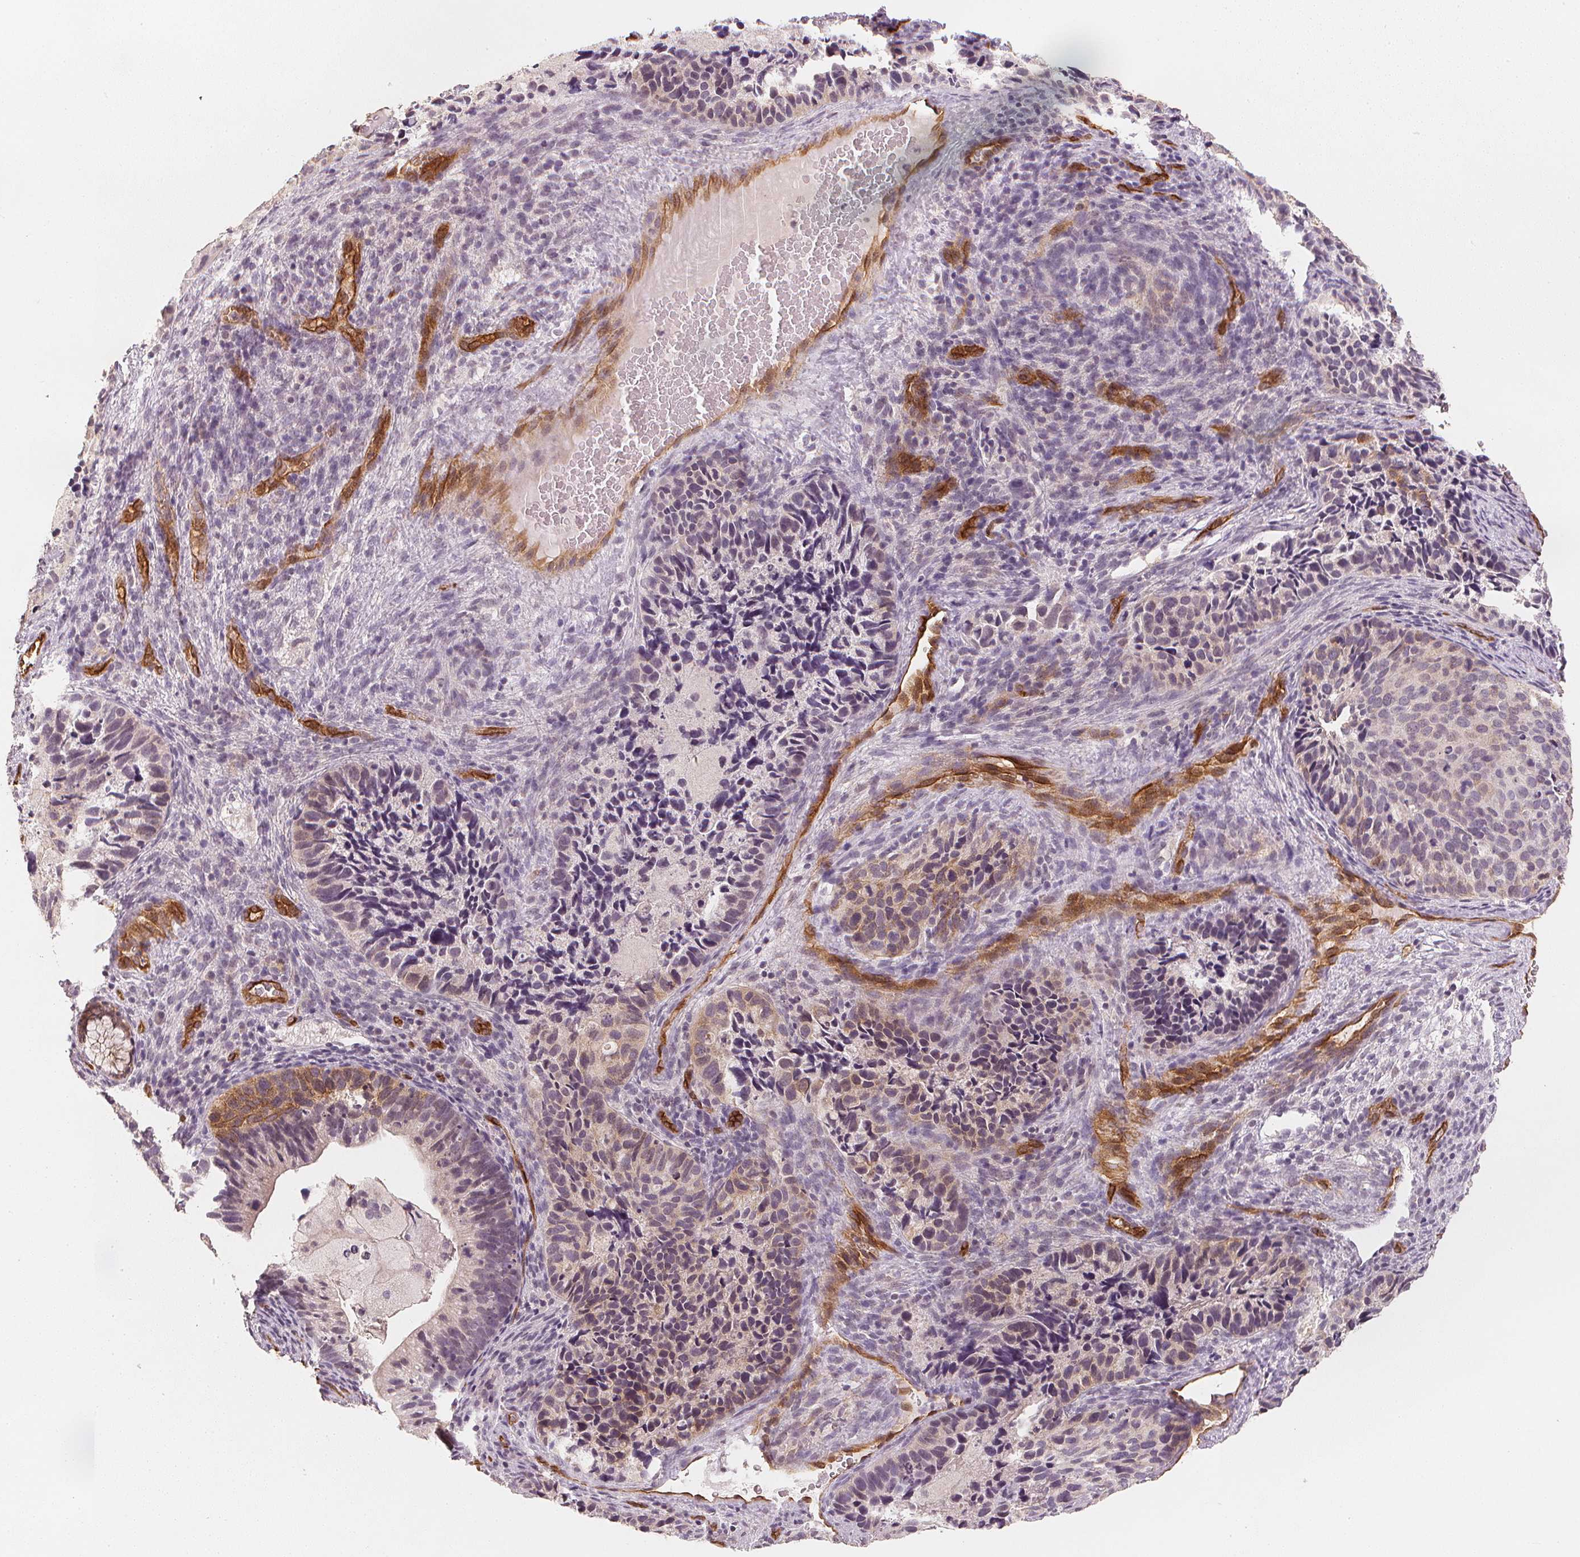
{"staining": {"intensity": "weak", "quantity": "<25%", "location": "cytoplasmic/membranous"}, "tissue": "cervical cancer", "cell_type": "Tumor cells", "image_type": "cancer", "snomed": [{"axis": "morphology", "description": "Squamous cell carcinoma, NOS"}, {"axis": "topography", "description": "Cervix"}], "caption": "Immunohistochemistry (IHC) micrograph of human cervical squamous cell carcinoma stained for a protein (brown), which demonstrates no staining in tumor cells. Brightfield microscopy of immunohistochemistry (IHC) stained with DAB (brown) and hematoxylin (blue), captured at high magnification.", "gene": "CIB1", "patient": {"sex": "female", "age": 38}}